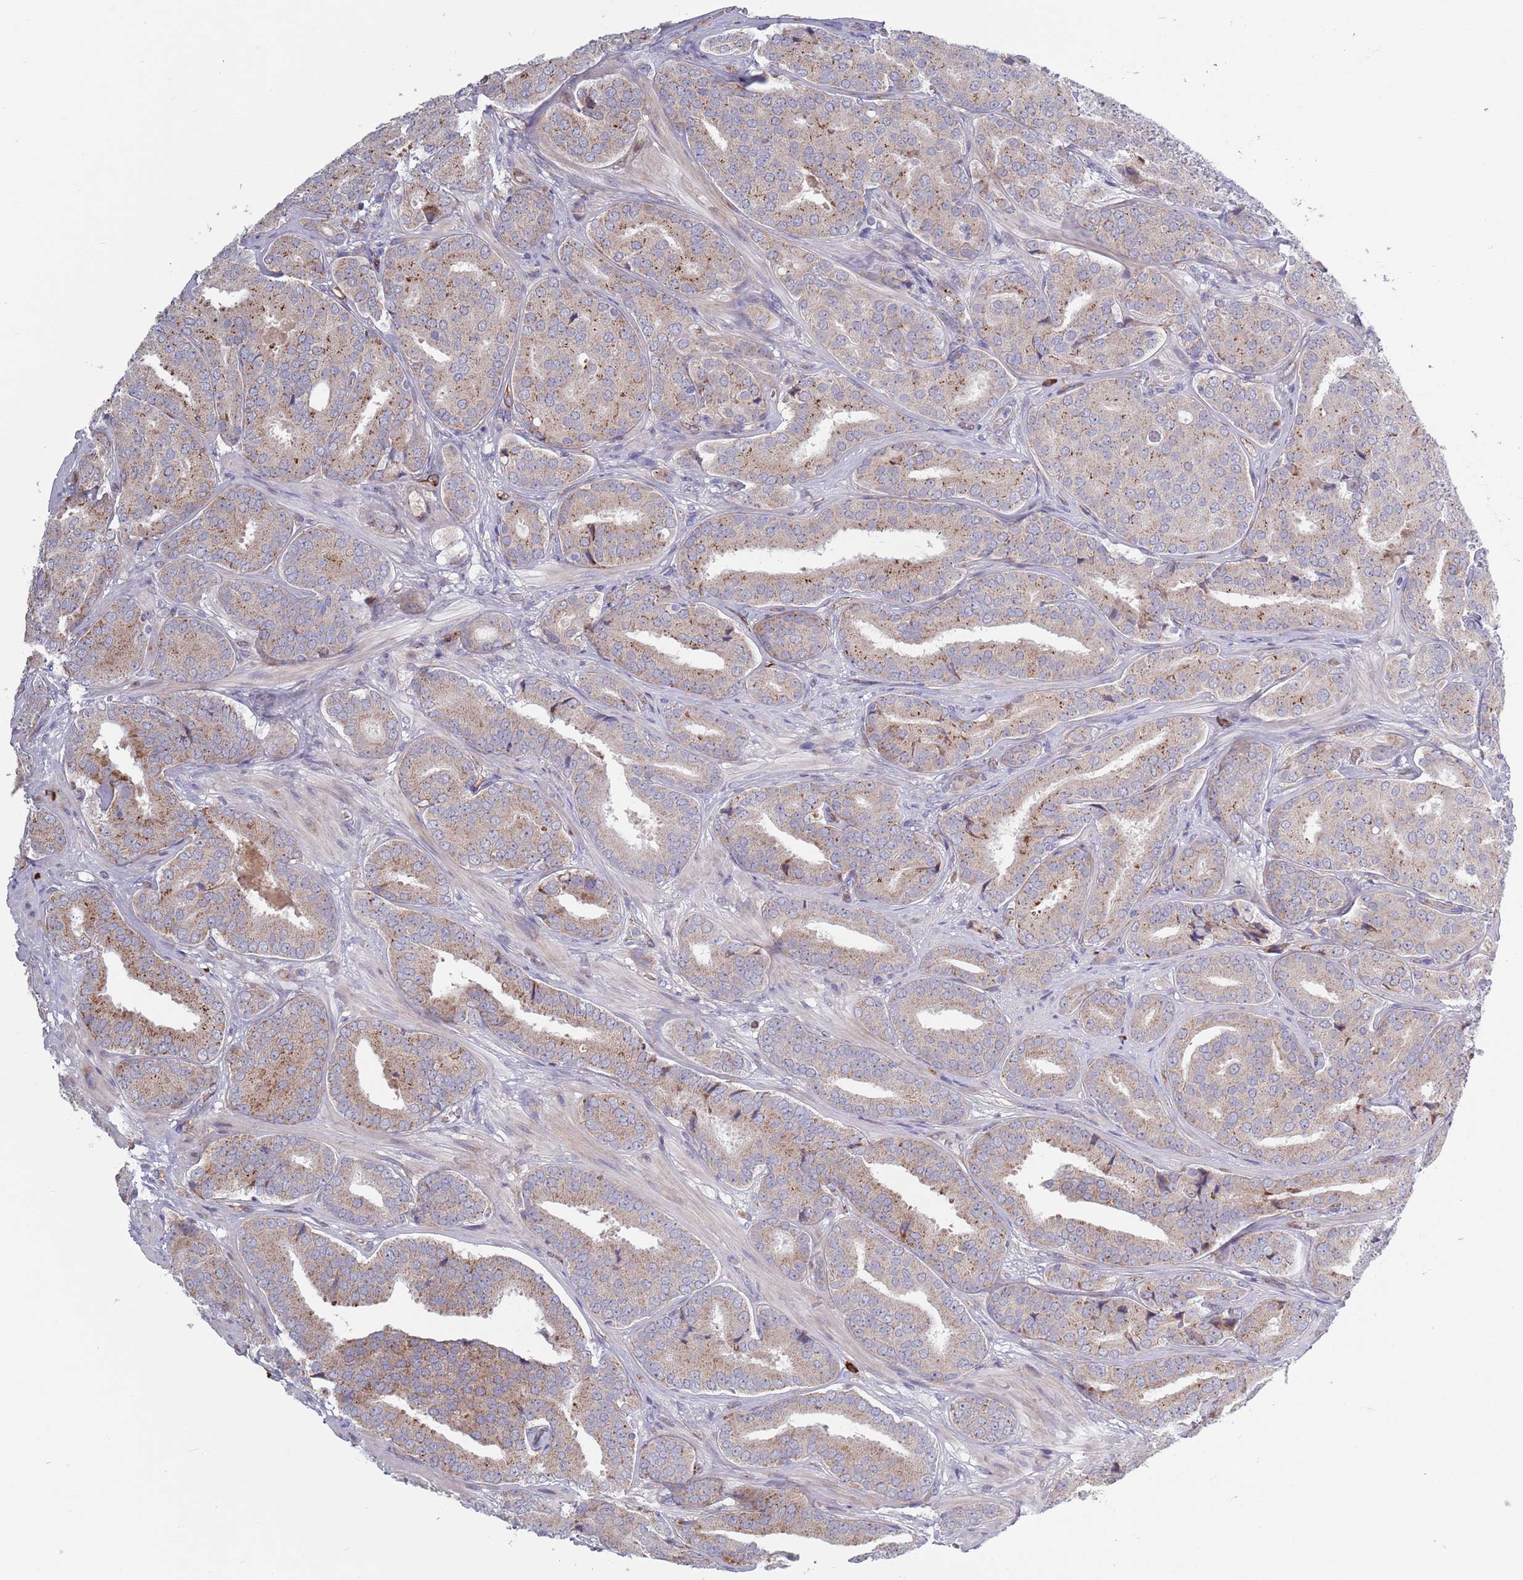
{"staining": {"intensity": "moderate", "quantity": ">75%", "location": "cytoplasmic/membranous"}, "tissue": "prostate cancer", "cell_type": "Tumor cells", "image_type": "cancer", "snomed": [{"axis": "morphology", "description": "Adenocarcinoma, High grade"}, {"axis": "topography", "description": "Prostate"}], "caption": "Human high-grade adenocarcinoma (prostate) stained for a protein (brown) reveals moderate cytoplasmic/membranous positive expression in approximately >75% of tumor cells.", "gene": "TYW1", "patient": {"sex": "male", "age": 63}}